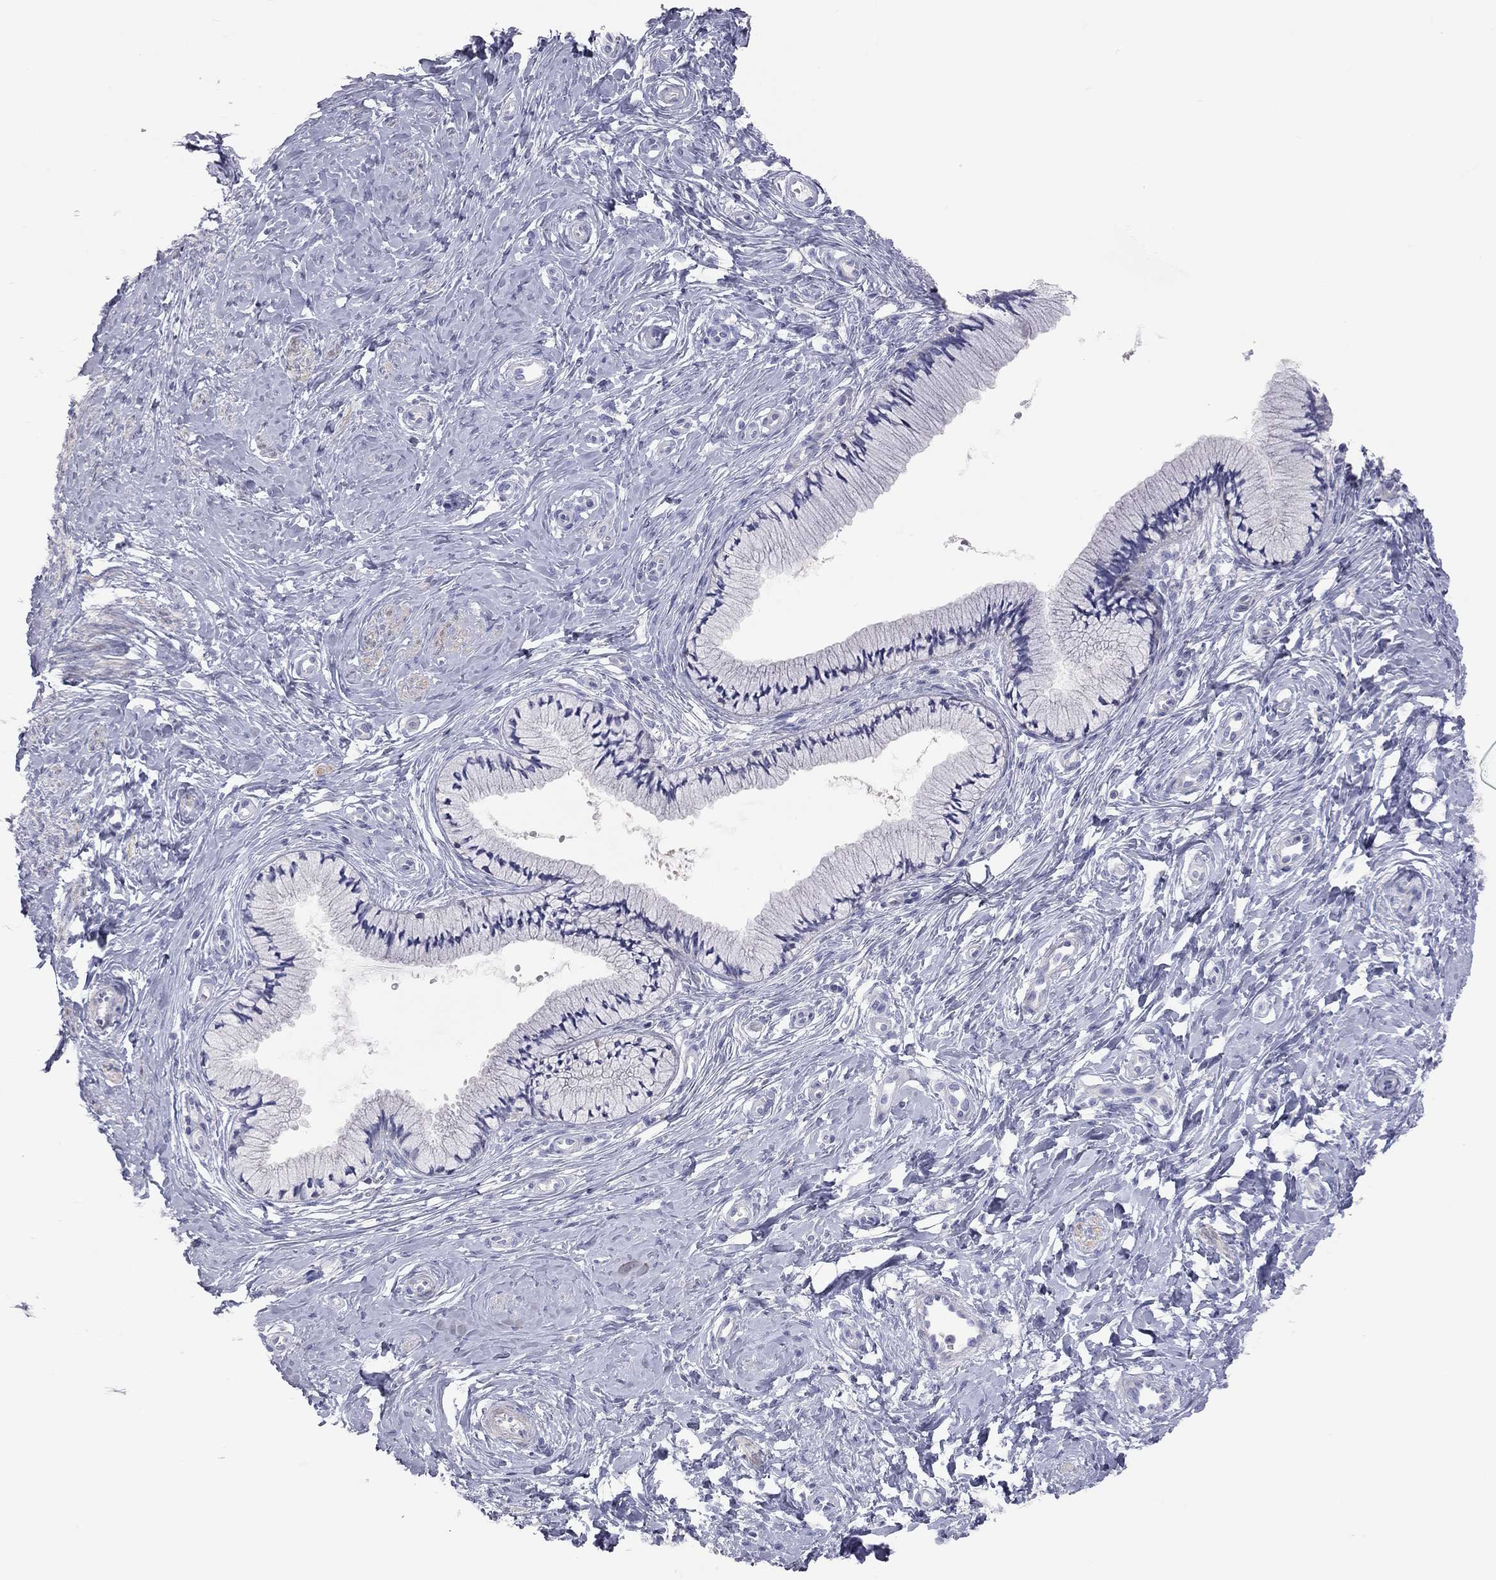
{"staining": {"intensity": "negative", "quantity": "none", "location": "none"}, "tissue": "cervix", "cell_type": "Glandular cells", "image_type": "normal", "snomed": [{"axis": "morphology", "description": "Normal tissue, NOS"}, {"axis": "topography", "description": "Cervix"}], "caption": "High power microscopy image of an immunohistochemistry (IHC) photomicrograph of benign cervix, revealing no significant positivity in glandular cells.", "gene": "ADCYAP1", "patient": {"sex": "female", "age": 37}}